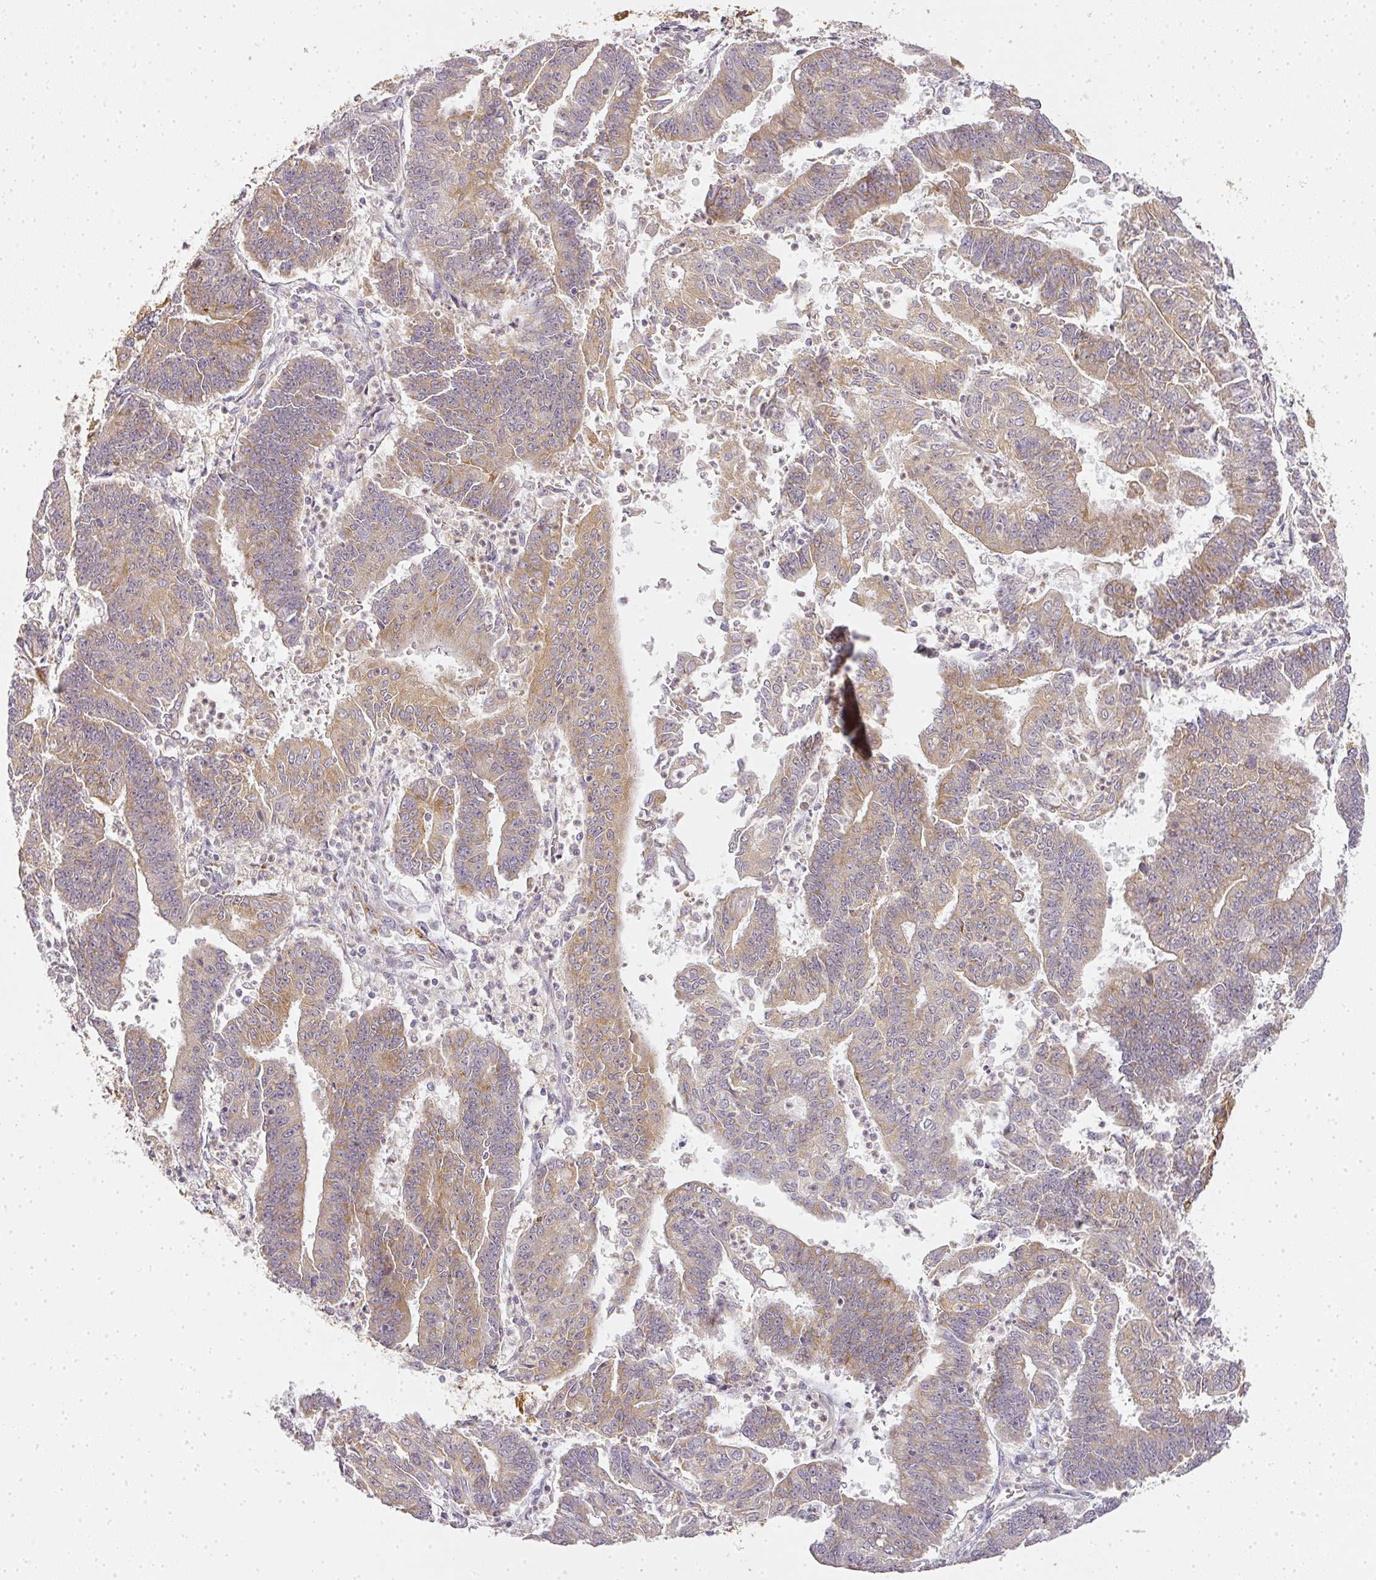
{"staining": {"intensity": "weak", "quantity": "25%-75%", "location": "cytoplasmic/membranous"}, "tissue": "endometrial cancer", "cell_type": "Tumor cells", "image_type": "cancer", "snomed": [{"axis": "morphology", "description": "Adenocarcinoma, NOS"}, {"axis": "topography", "description": "Endometrium"}], "caption": "Protein staining by IHC exhibits weak cytoplasmic/membranous staining in approximately 25%-75% of tumor cells in adenocarcinoma (endometrial). (IHC, brightfield microscopy, high magnification).", "gene": "MED19", "patient": {"sex": "female", "age": 73}}